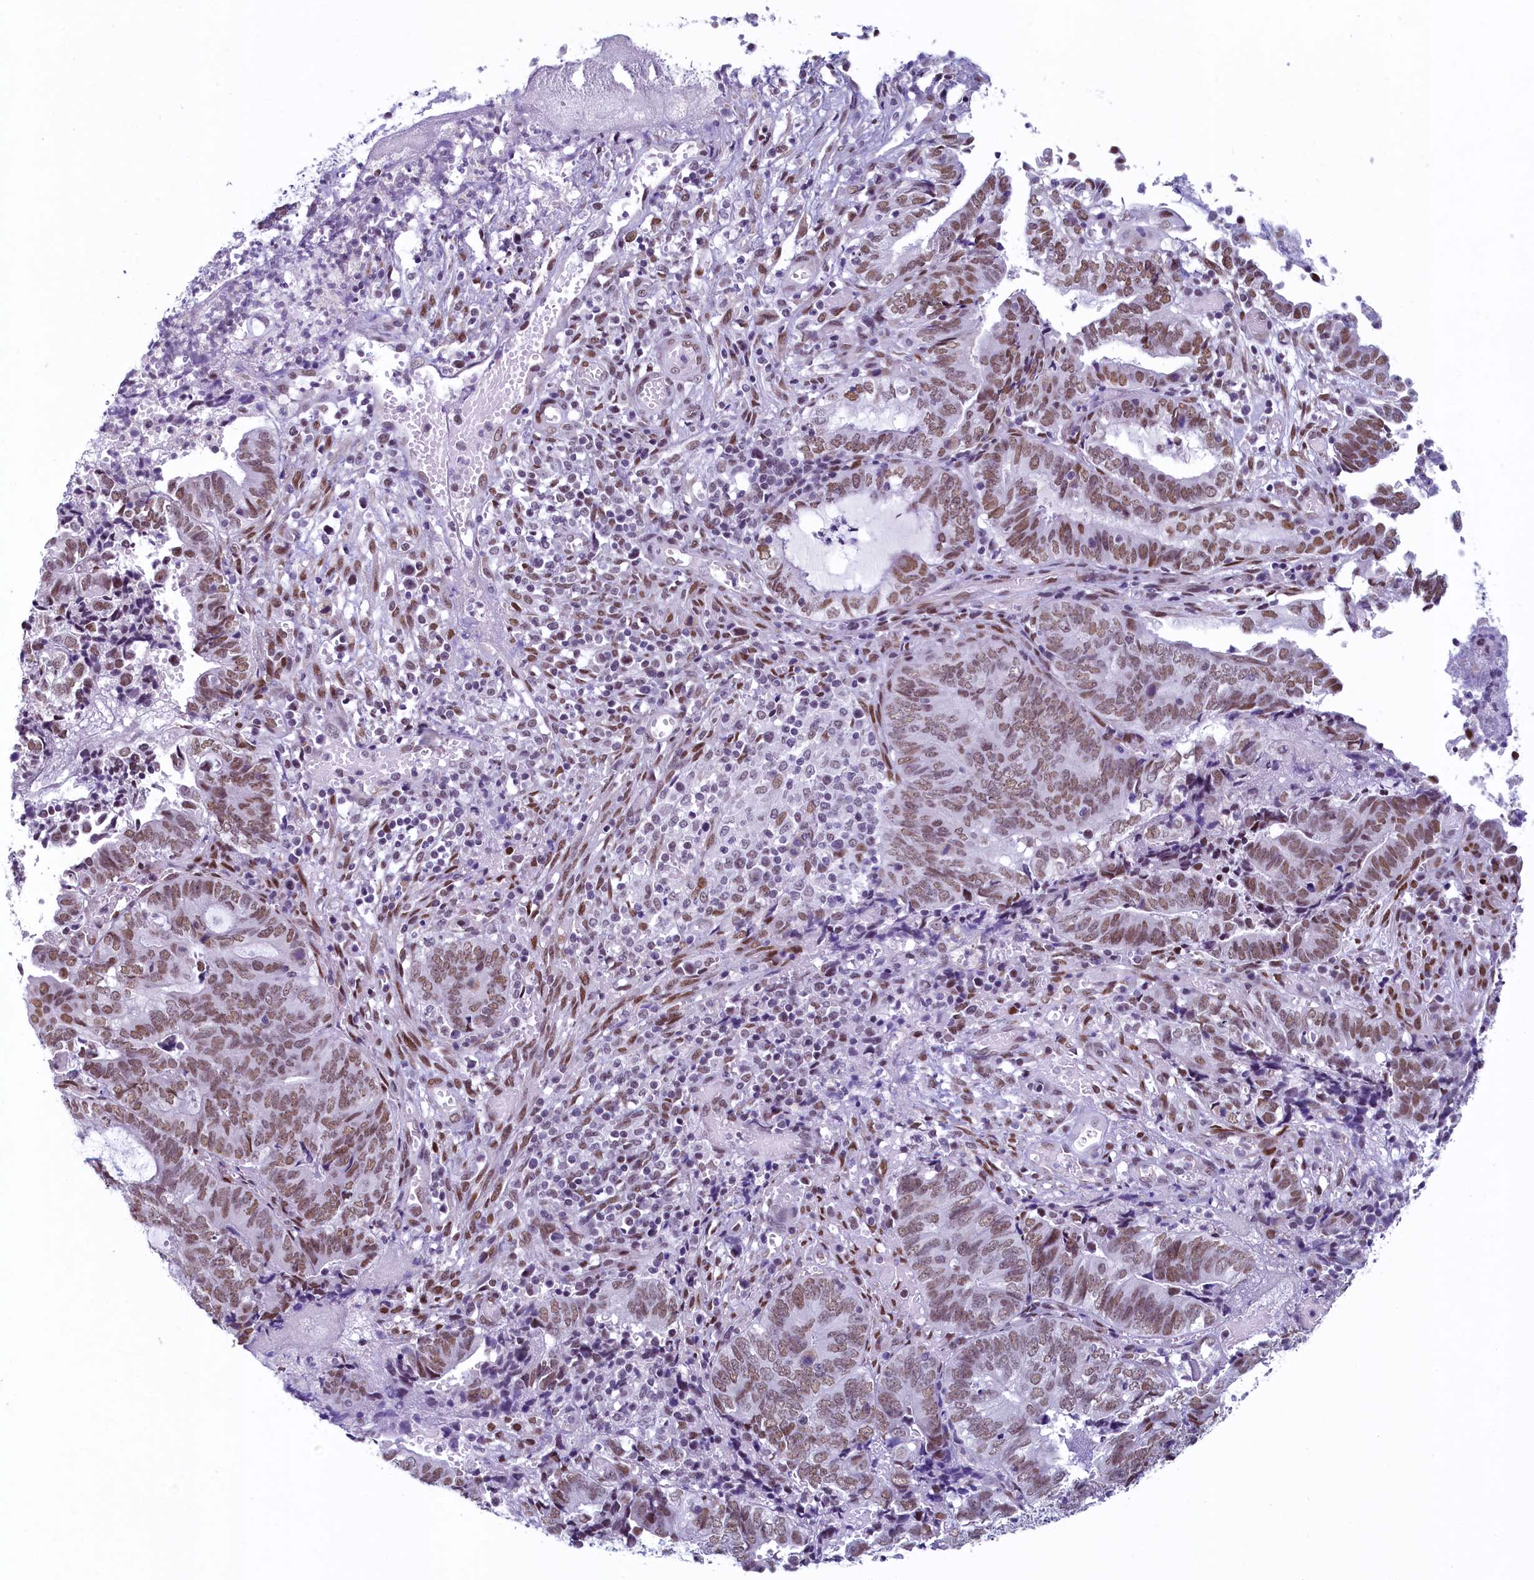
{"staining": {"intensity": "moderate", "quantity": "25%-75%", "location": "nuclear"}, "tissue": "endometrial cancer", "cell_type": "Tumor cells", "image_type": "cancer", "snomed": [{"axis": "morphology", "description": "Adenocarcinoma, NOS"}, {"axis": "topography", "description": "Uterus"}, {"axis": "topography", "description": "Endometrium"}], "caption": "Immunohistochemical staining of endometrial adenocarcinoma exhibits medium levels of moderate nuclear protein expression in about 25%-75% of tumor cells.", "gene": "SUGP2", "patient": {"sex": "female", "age": 70}}